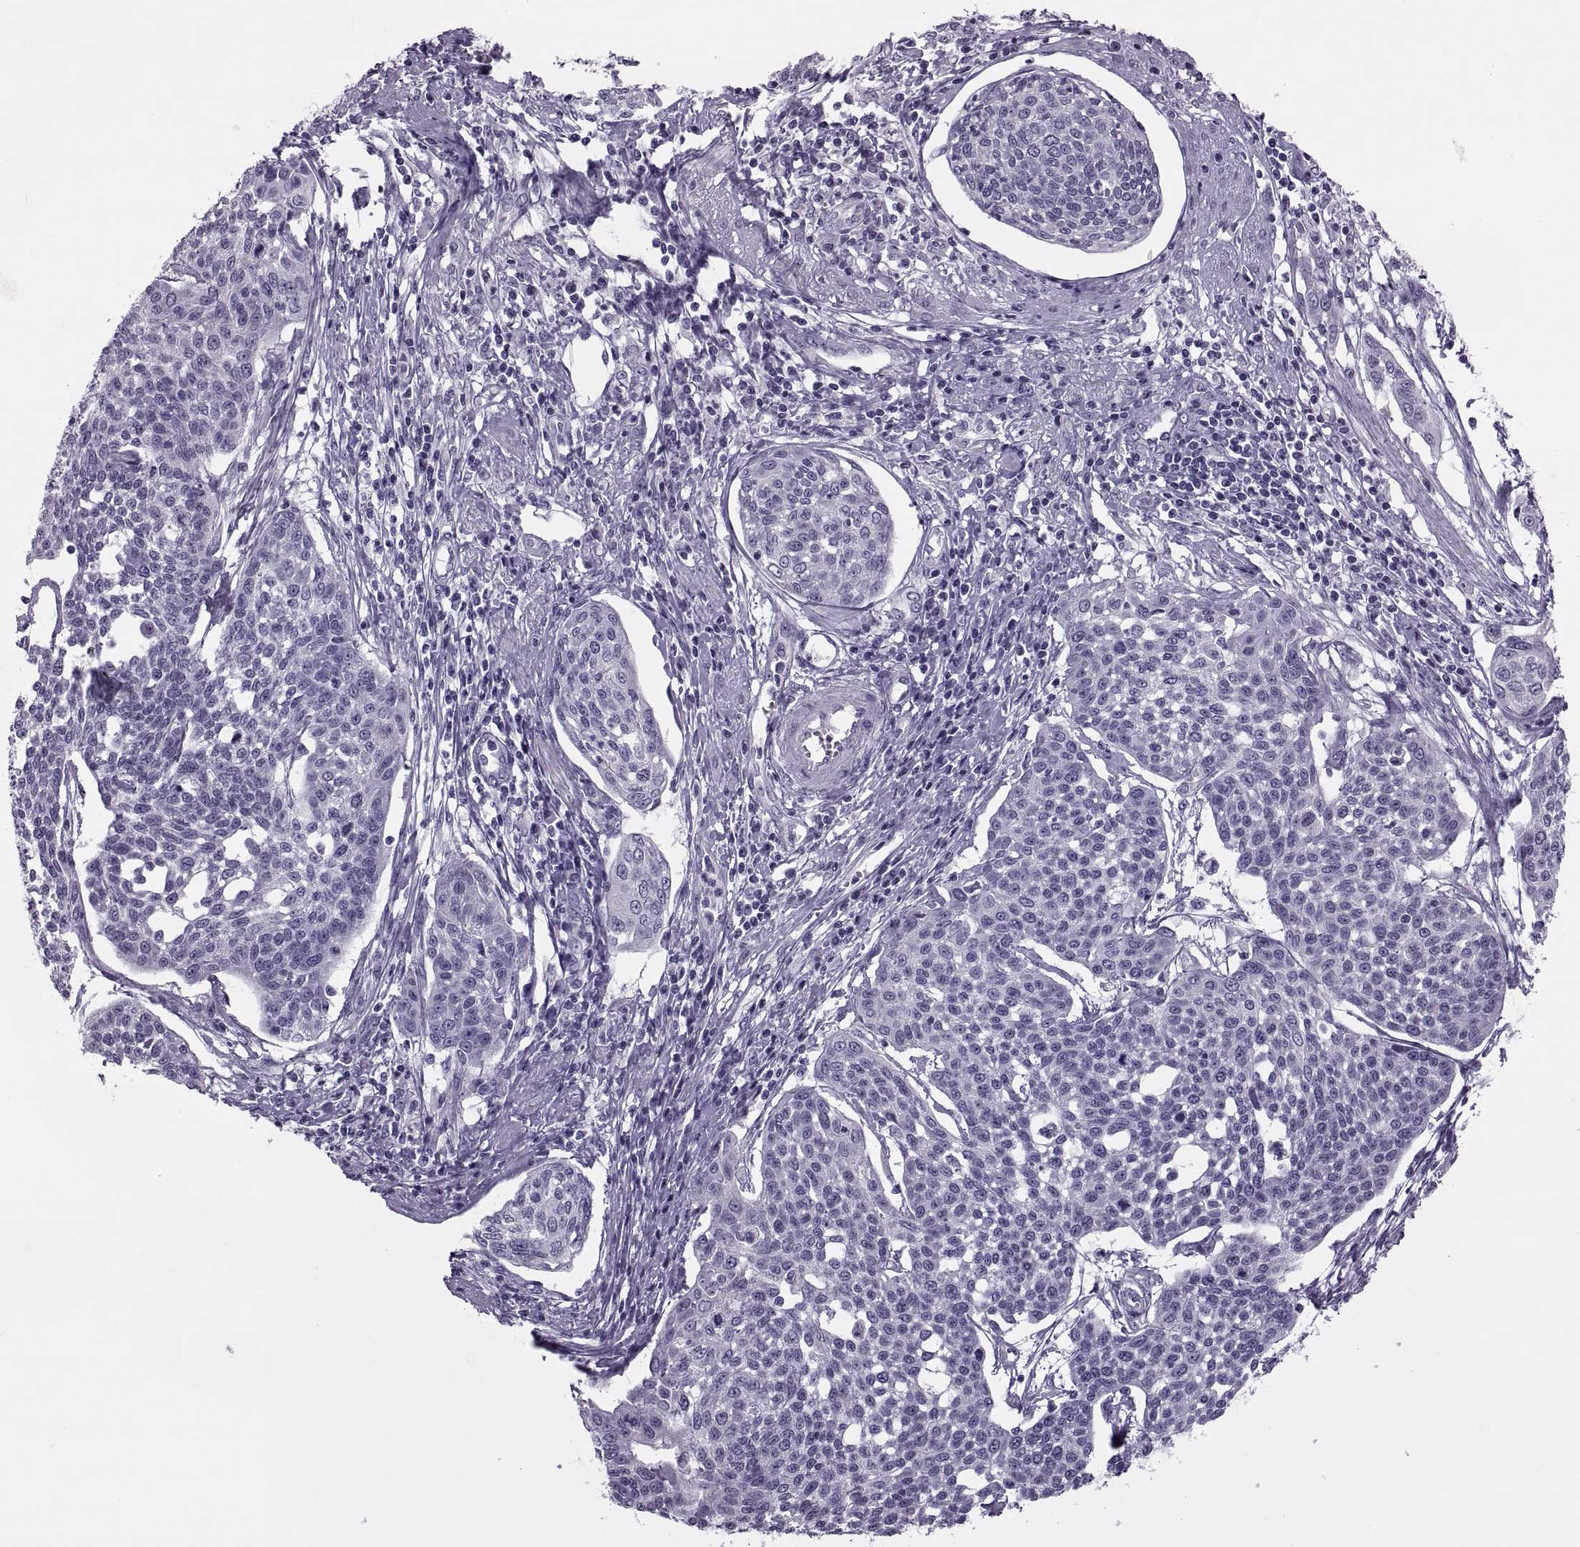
{"staining": {"intensity": "negative", "quantity": "none", "location": "none"}, "tissue": "cervical cancer", "cell_type": "Tumor cells", "image_type": "cancer", "snomed": [{"axis": "morphology", "description": "Squamous cell carcinoma, NOS"}, {"axis": "topography", "description": "Cervix"}], "caption": "High magnification brightfield microscopy of cervical squamous cell carcinoma stained with DAB (3,3'-diaminobenzidine) (brown) and counterstained with hematoxylin (blue): tumor cells show no significant positivity.", "gene": "SYNGR4", "patient": {"sex": "female", "age": 34}}